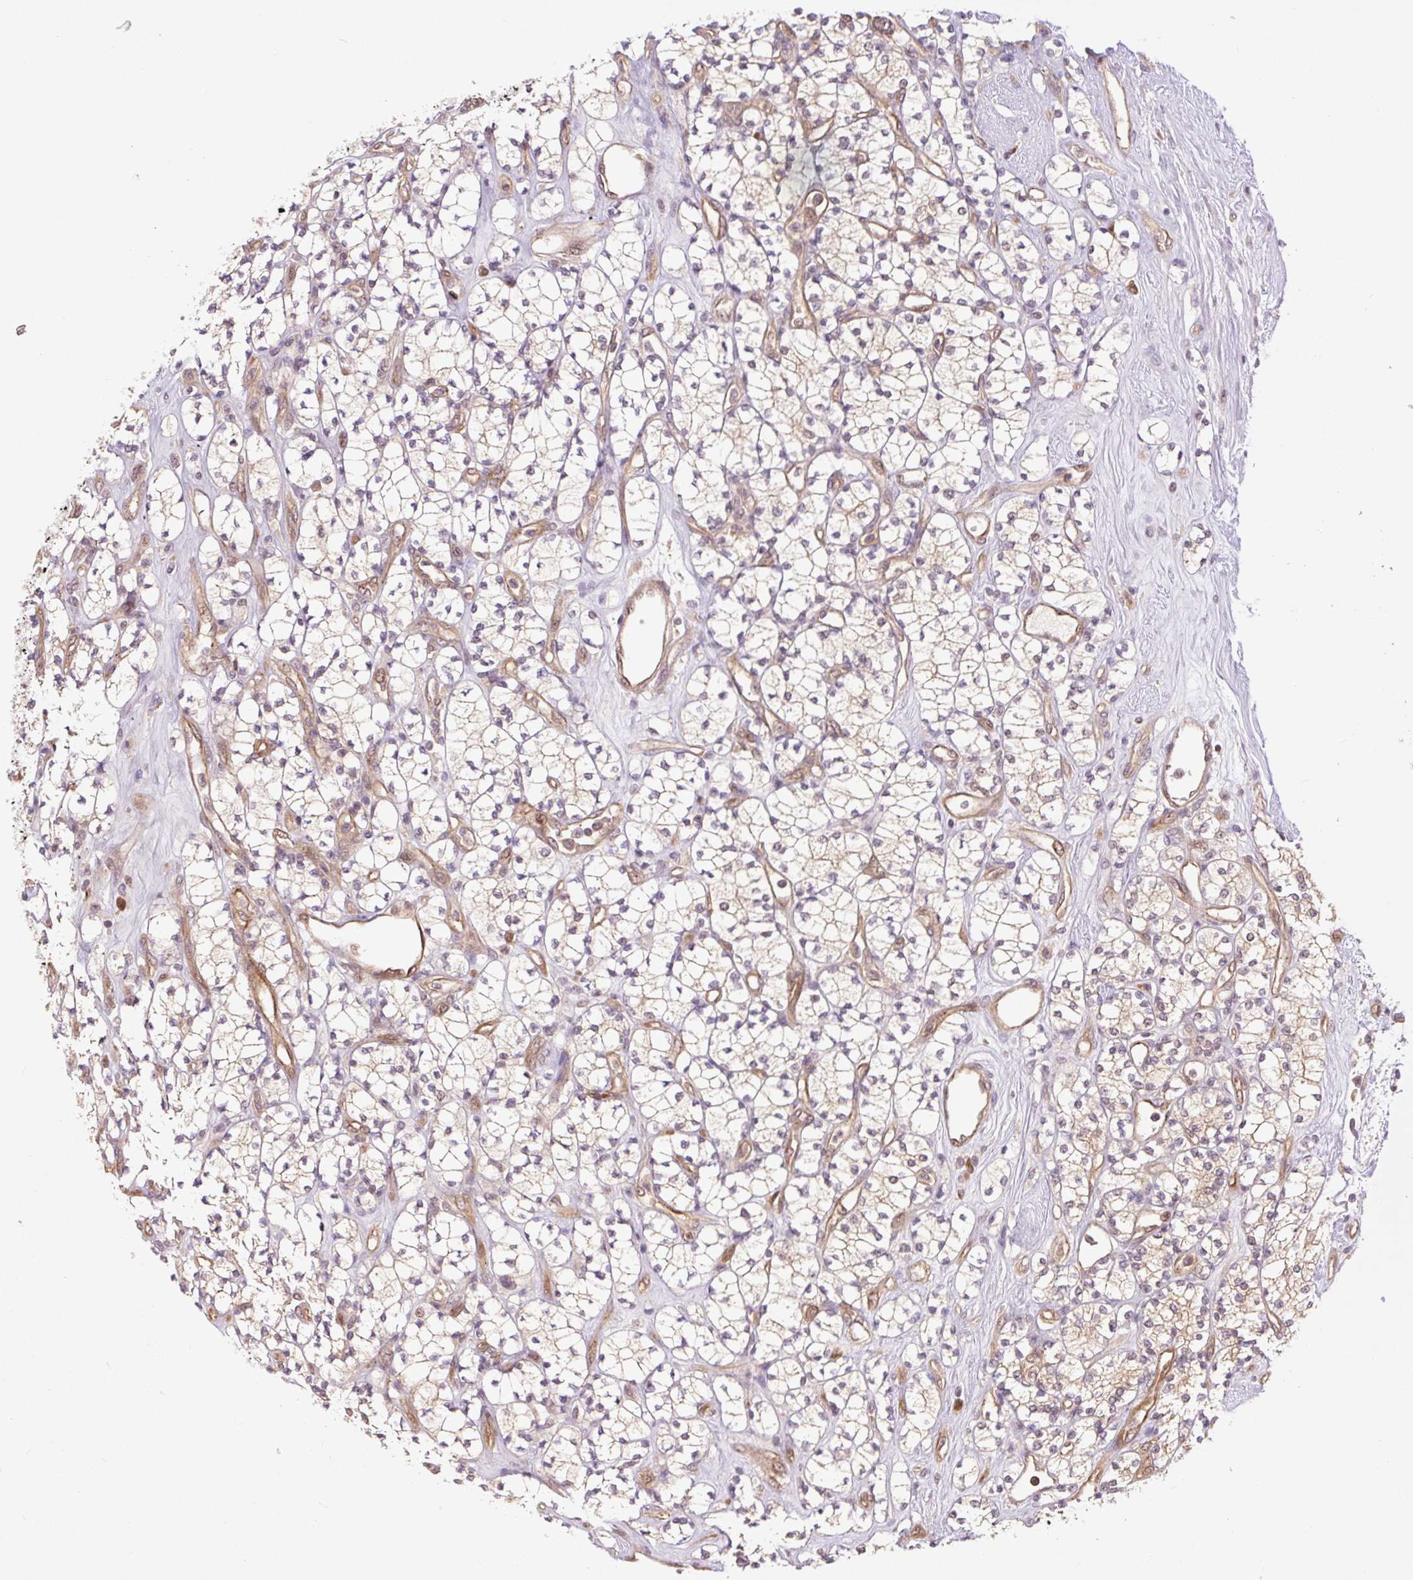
{"staining": {"intensity": "weak", "quantity": "<25%", "location": "cytoplasmic/membranous"}, "tissue": "renal cancer", "cell_type": "Tumor cells", "image_type": "cancer", "snomed": [{"axis": "morphology", "description": "Adenocarcinoma, NOS"}, {"axis": "topography", "description": "Kidney"}], "caption": "A photomicrograph of renal cancer (adenocarcinoma) stained for a protein shows no brown staining in tumor cells.", "gene": "TPT1", "patient": {"sex": "male", "age": 77}}